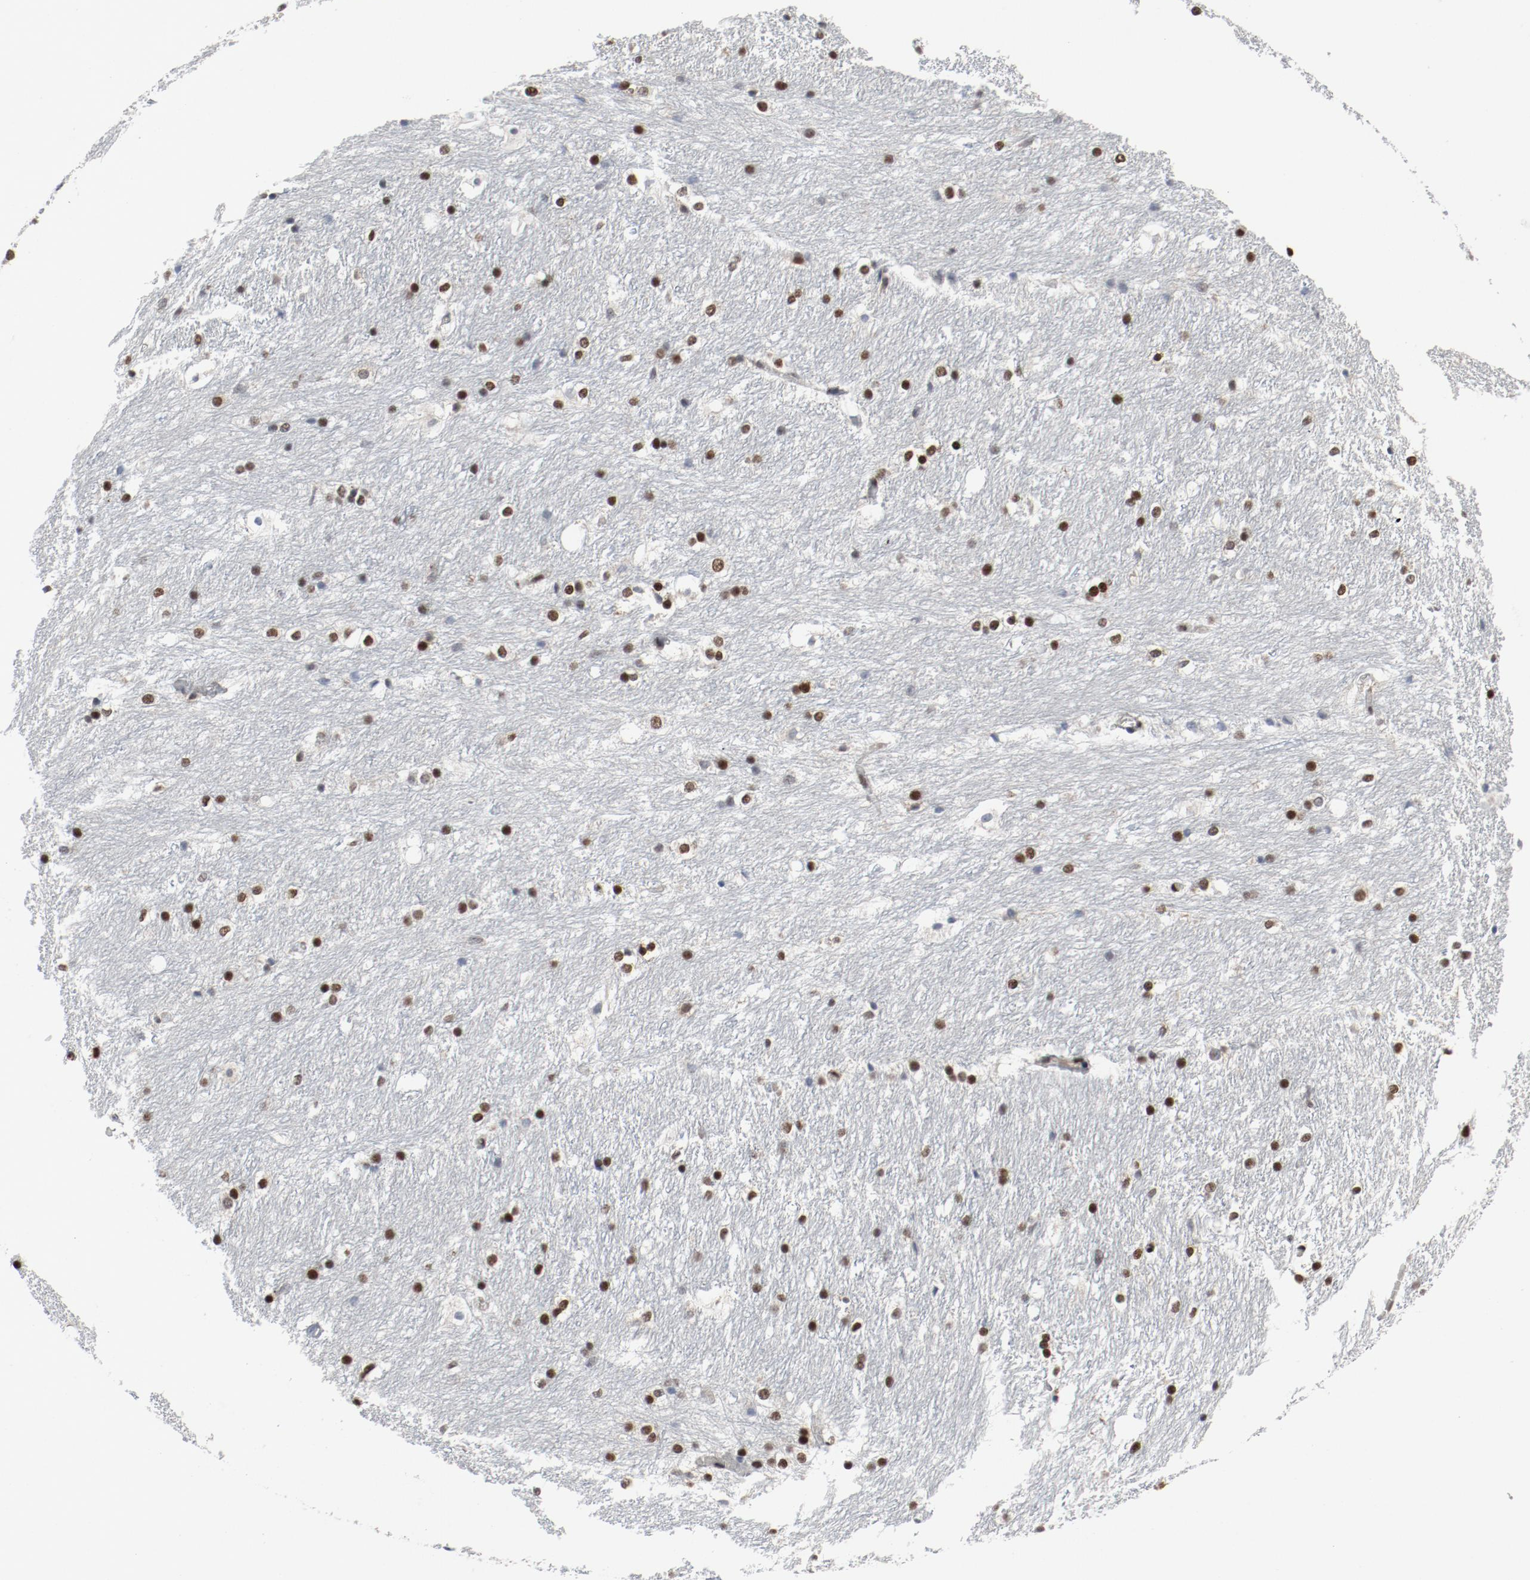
{"staining": {"intensity": "moderate", "quantity": "25%-75%", "location": "nuclear"}, "tissue": "caudate", "cell_type": "Glial cells", "image_type": "normal", "snomed": [{"axis": "morphology", "description": "Normal tissue, NOS"}, {"axis": "topography", "description": "Lateral ventricle wall"}], "caption": "Immunohistochemical staining of normal human caudate exhibits medium levels of moderate nuclear expression in approximately 25%-75% of glial cells. Nuclei are stained in blue.", "gene": "JMJD6", "patient": {"sex": "female", "age": 19}}